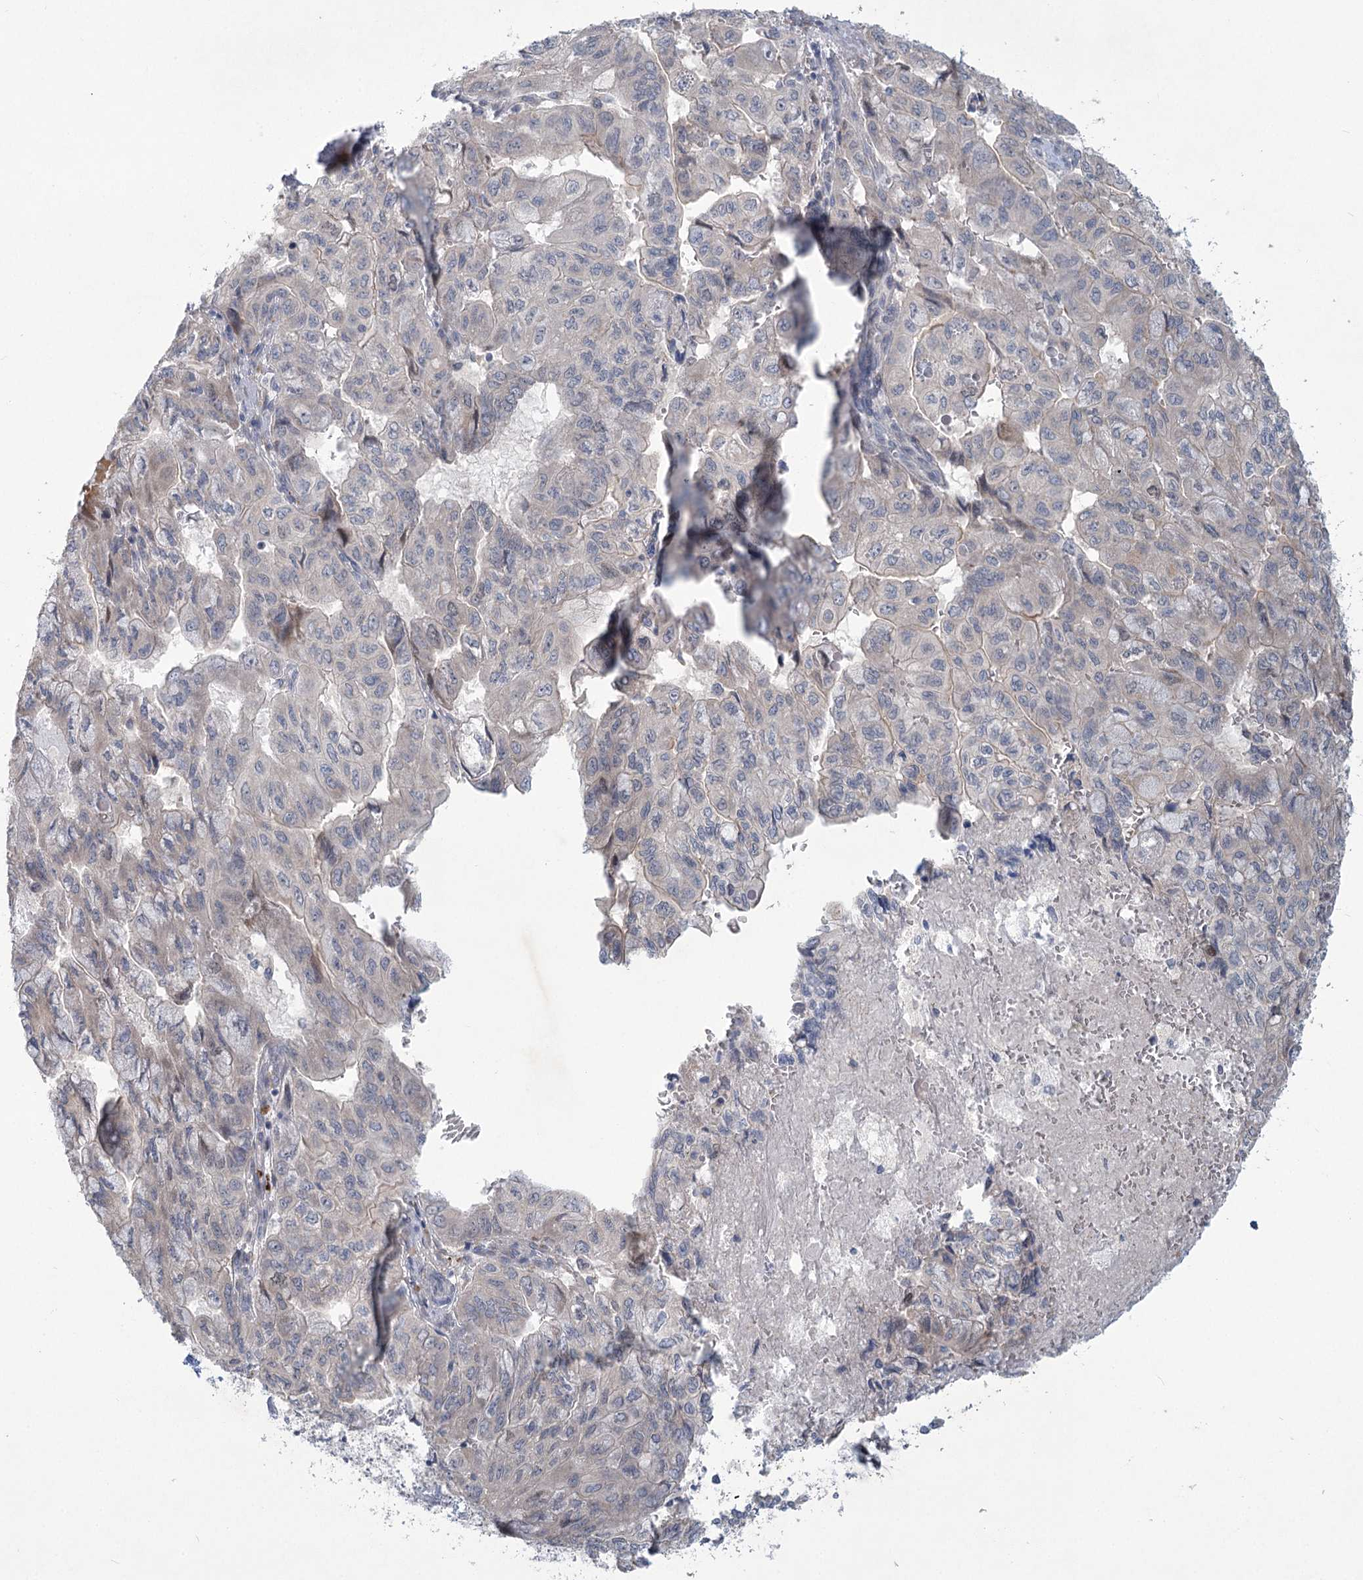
{"staining": {"intensity": "negative", "quantity": "none", "location": "none"}, "tissue": "pancreatic cancer", "cell_type": "Tumor cells", "image_type": "cancer", "snomed": [{"axis": "morphology", "description": "Adenocarcinoma, NOS"}, {"axis": "topography", "description": "Pancreas"}], "caption": "Human pancreatic adenocarcinoma stained for a protein using immunohistochemistry shows no expression in tumor cells.", "gene": "PLA2G12A", "patient": {"sex": "male", "age": 51}}